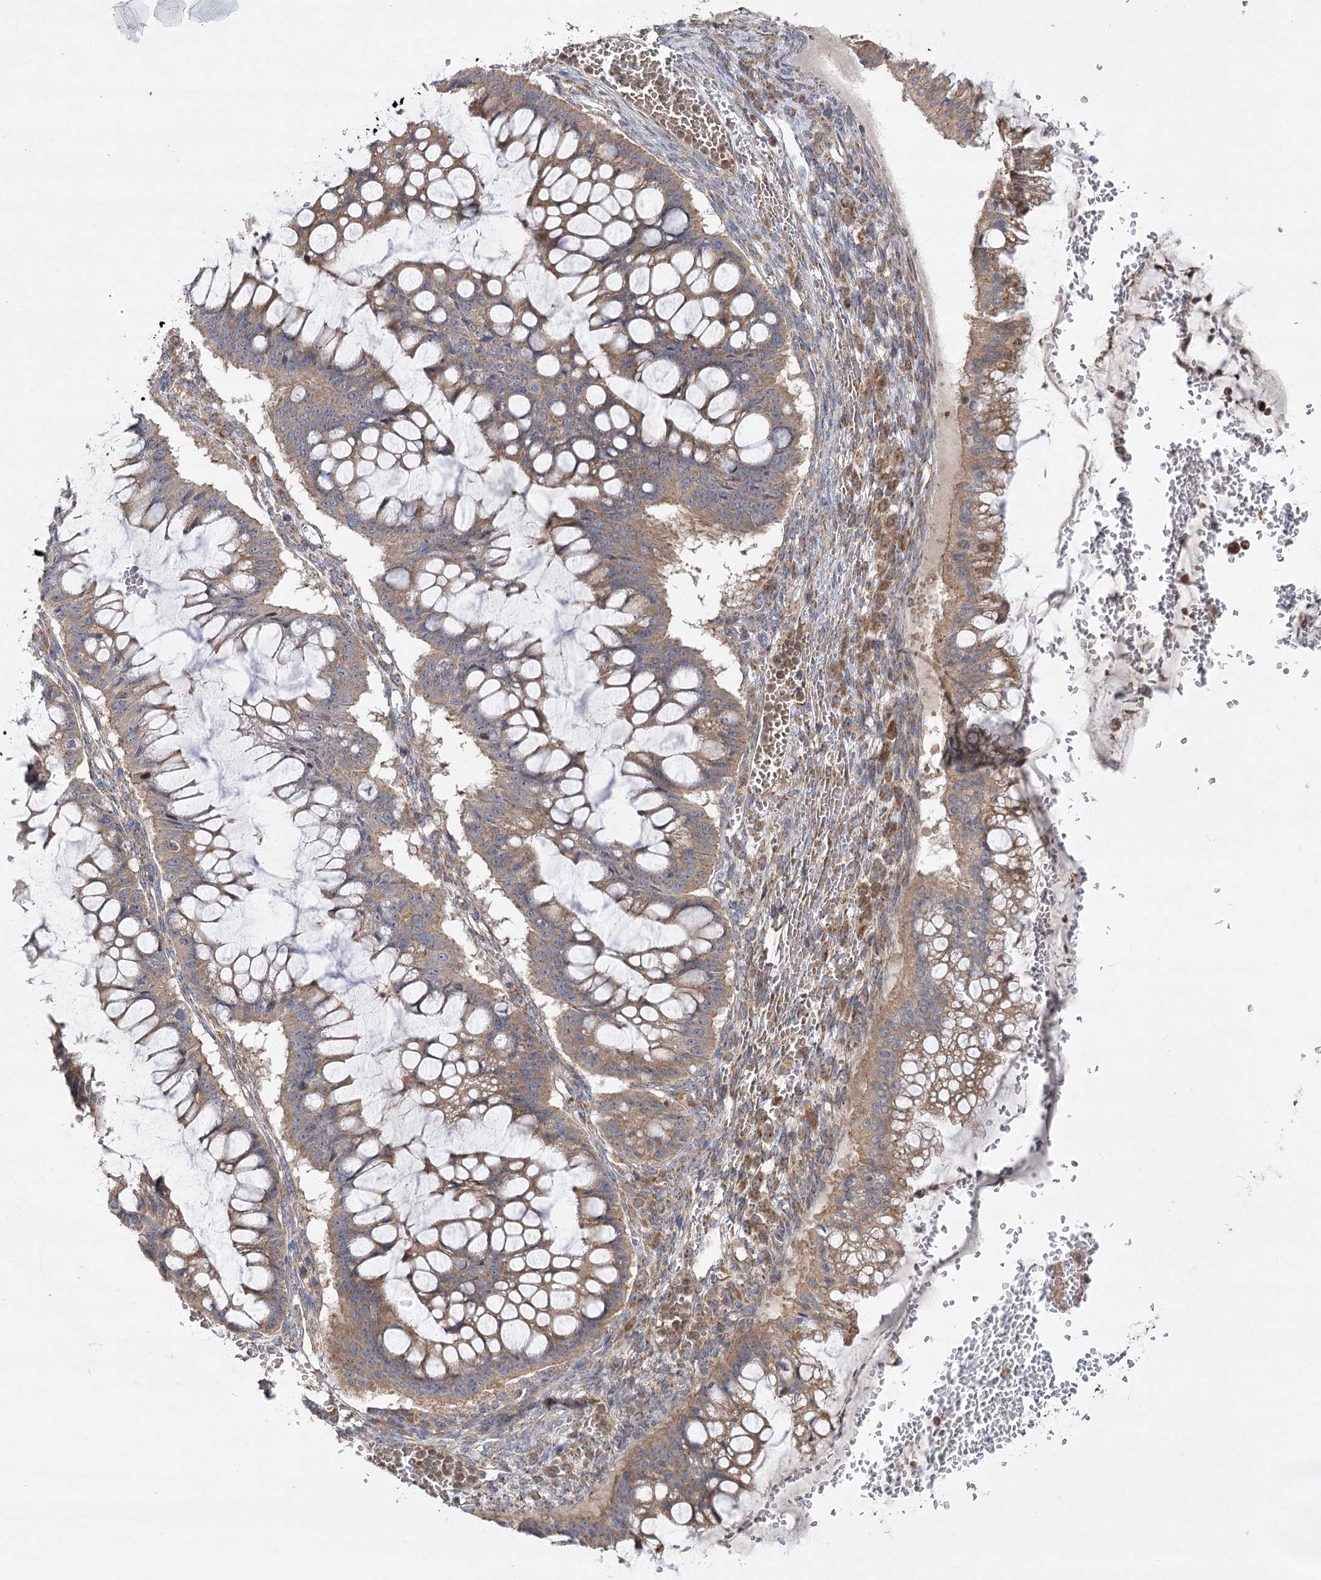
{"staining": {"intensity": "moderate", "quantity": ">75%", "location": "cytoplasmic/membranous"}, "tissue": "ovarian cancer", "cell_type": "Tumor cells", "image_type": "cancer", "snomed": [{"axis": "morphology", "description": "Cystadenocarcinoma, mucinous, NOS"}, {"axis": "topography", "description": "Ovary"}], "caption": "Brown immunohistochemical staining in human ovarian mucinous cystadenocarcinoma shows moderate cytoplasmic/membranous positivity in approximately >75% of tumor cells.", "gene": "DNAJC13", "patient": {"sex": "female", "age": 73}}